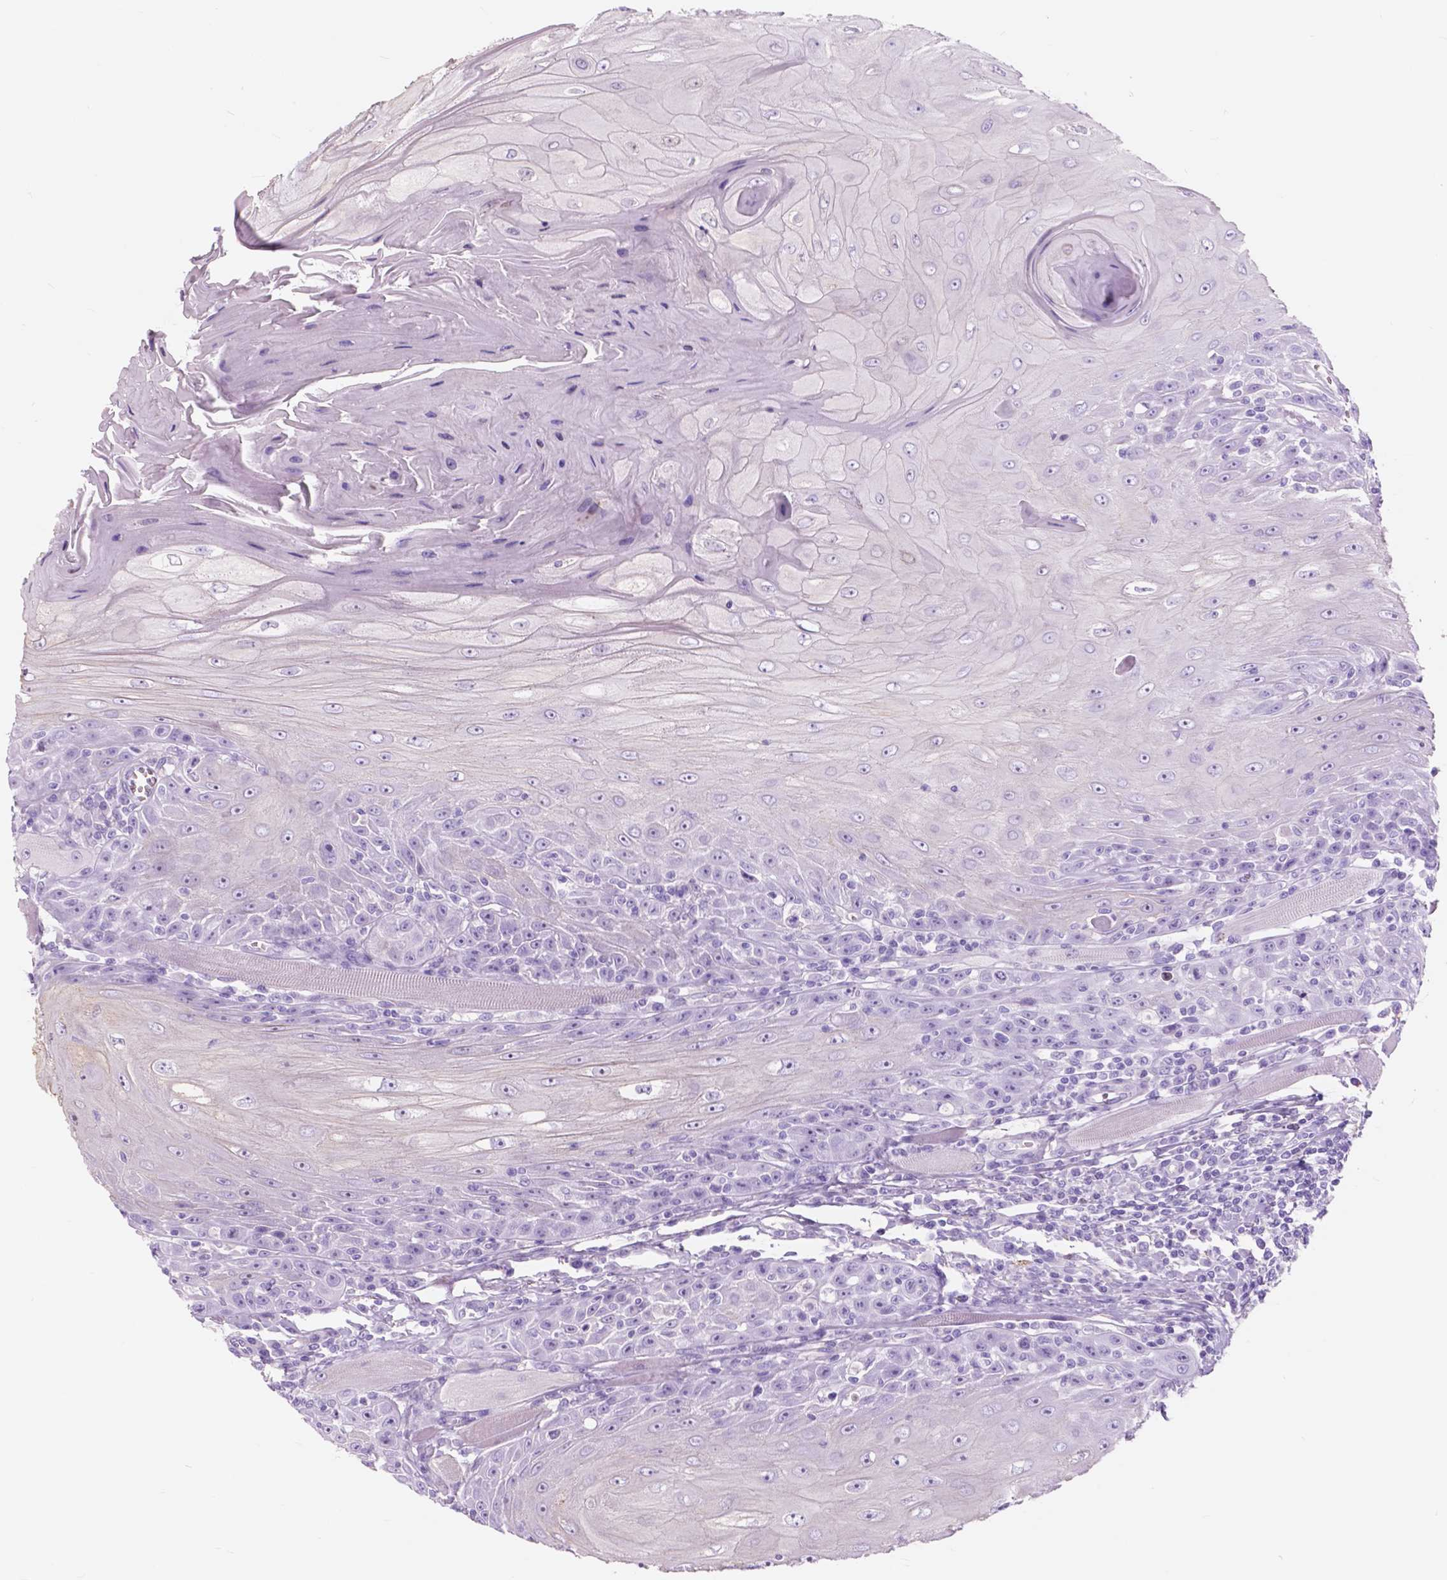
{"staining": {"intensity": "negative", "quantity": "none", "location": "none"}, "tissue": "head and neck cancer", "cell_type": "Tumor cells", "image_type": "cancer", "snomed": [{"axis": "morphology", "description": "Squamous cell carcinoma, NOS"}, {"axis": "topography", "description": "Head-Neck"}], "caption": "A high-resolution histopathology image shows immunohistochemistry staining of head and neck cancer (squamous cell carcinoma), which reveals no significant positivity in tumor cells.", "gene": "FXYD2", "patient": {"sex": "male", "age": 52}}